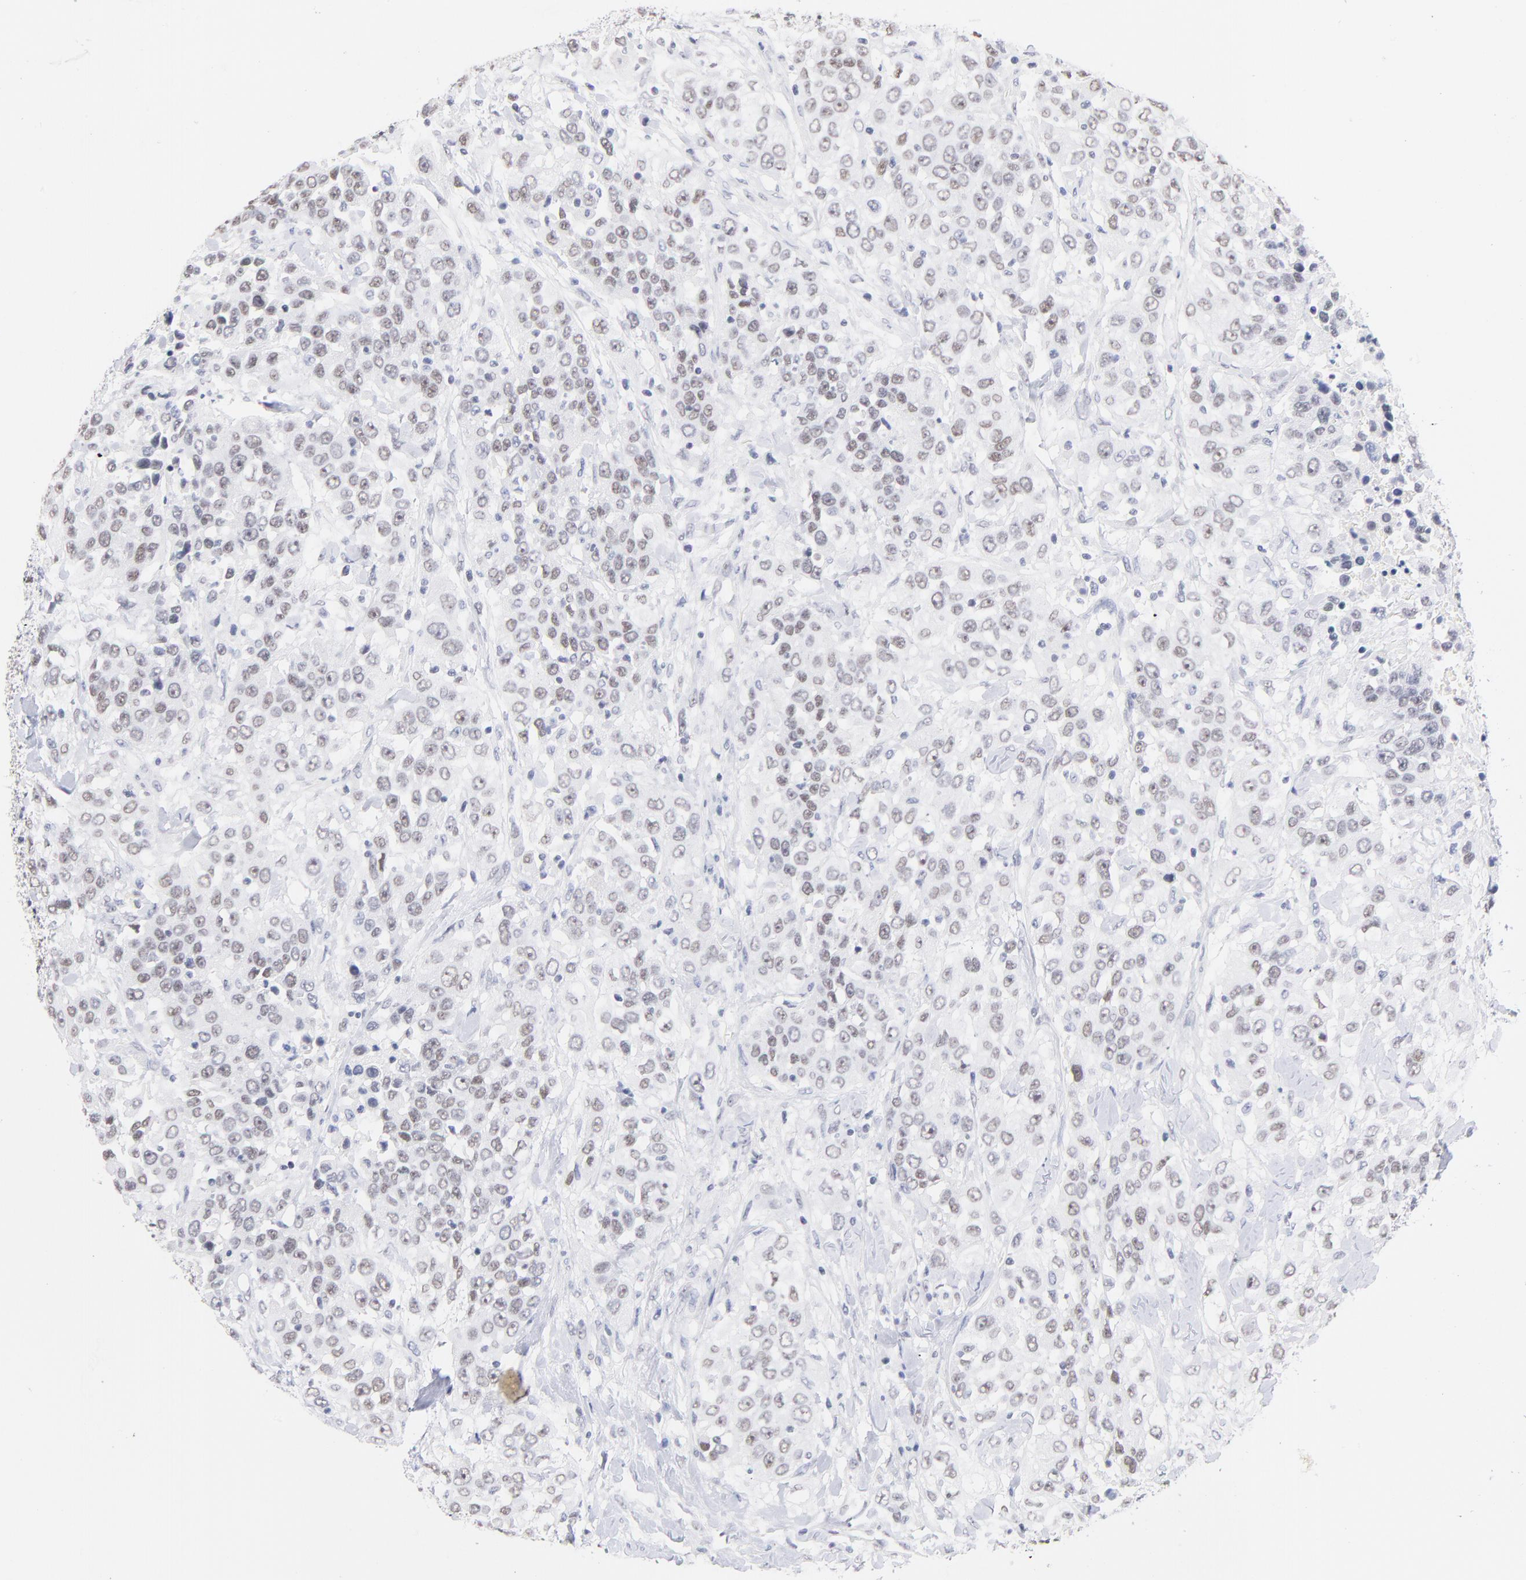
{"staining": {"intensity": "weak", "quantity": ">75%", "location": "nuclear"}, "tissue": "urothelial cancer", "cell_type": "Tumor cells", "image_type": "cancer", "snomed": [{"axis": "morphology", "description": "Urothelial carcinoma, High grade"}, {"axis": "topography", "description": "Urinary bladder"}], "caption": "High-grade urothelial carcinoma stained for a protein reveals weak nuclear positivity in tumor cells.", "gene": "ZNF74", "patient": {"sex": "female", "age": 80}}